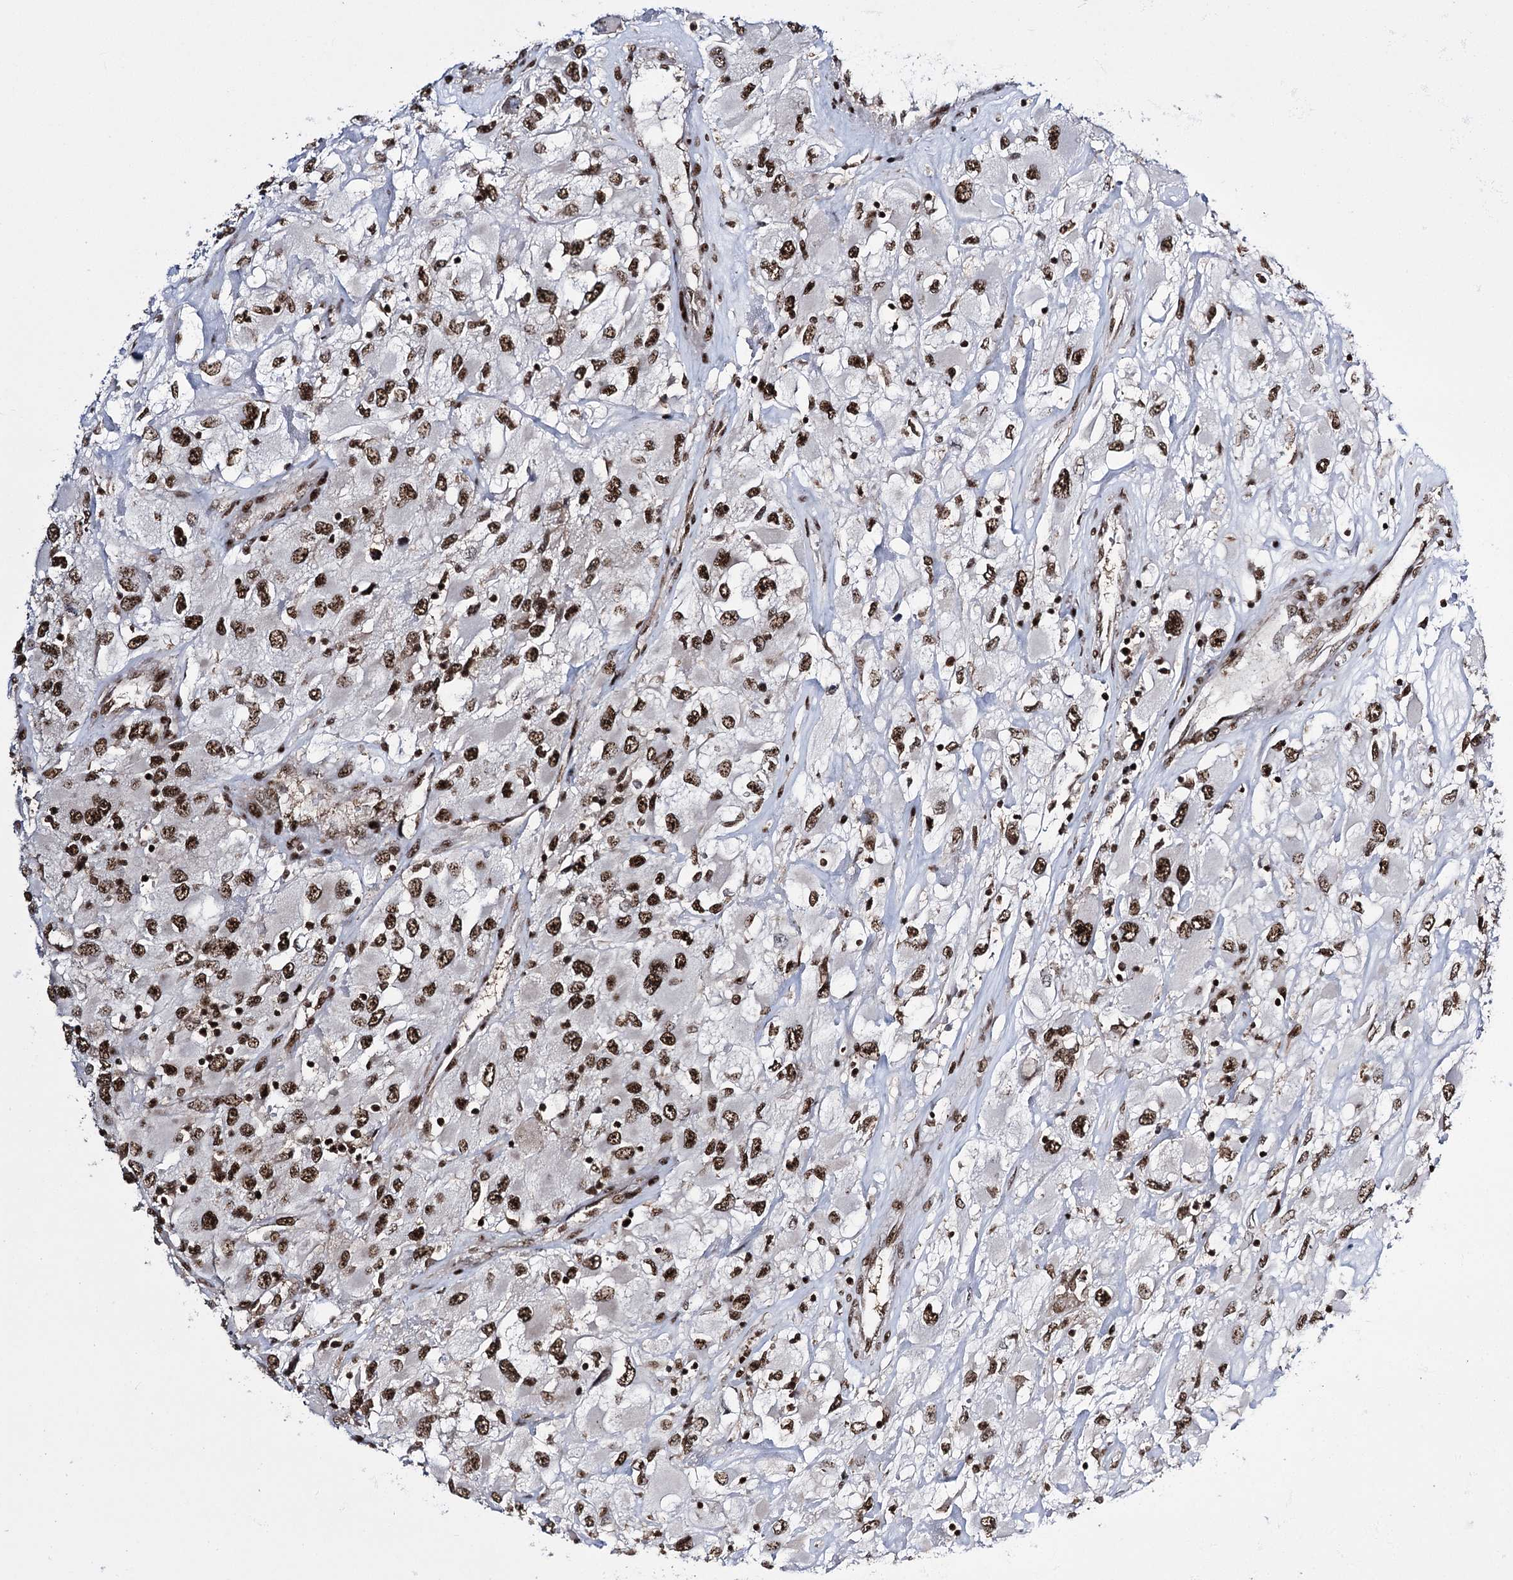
{"staining": {"intensity": "strong", "quantity": ">75%", "location": "nuclear"}, "tissue": "renal cancer", "cell_type": "Tumor cells", "image_type": "cancer", "snomed": [{"axis": "morphology", "description": "Adenocarcinoma, NOS"}, {"axis": "topography", "description": "Kidney"}], "caption": "IHC staining of renal adenocarcinoma, which displays high levels of strong nuclear positivity in about >75% of tumor cells indicating strong nuclear protein staining. The staining was performed using DAB (brown) for protein detection and nuclei were counterstained in hematoxylin (blue).", "gene": "PRPF40A", "patient": {"sex": "female", "age": 52}}